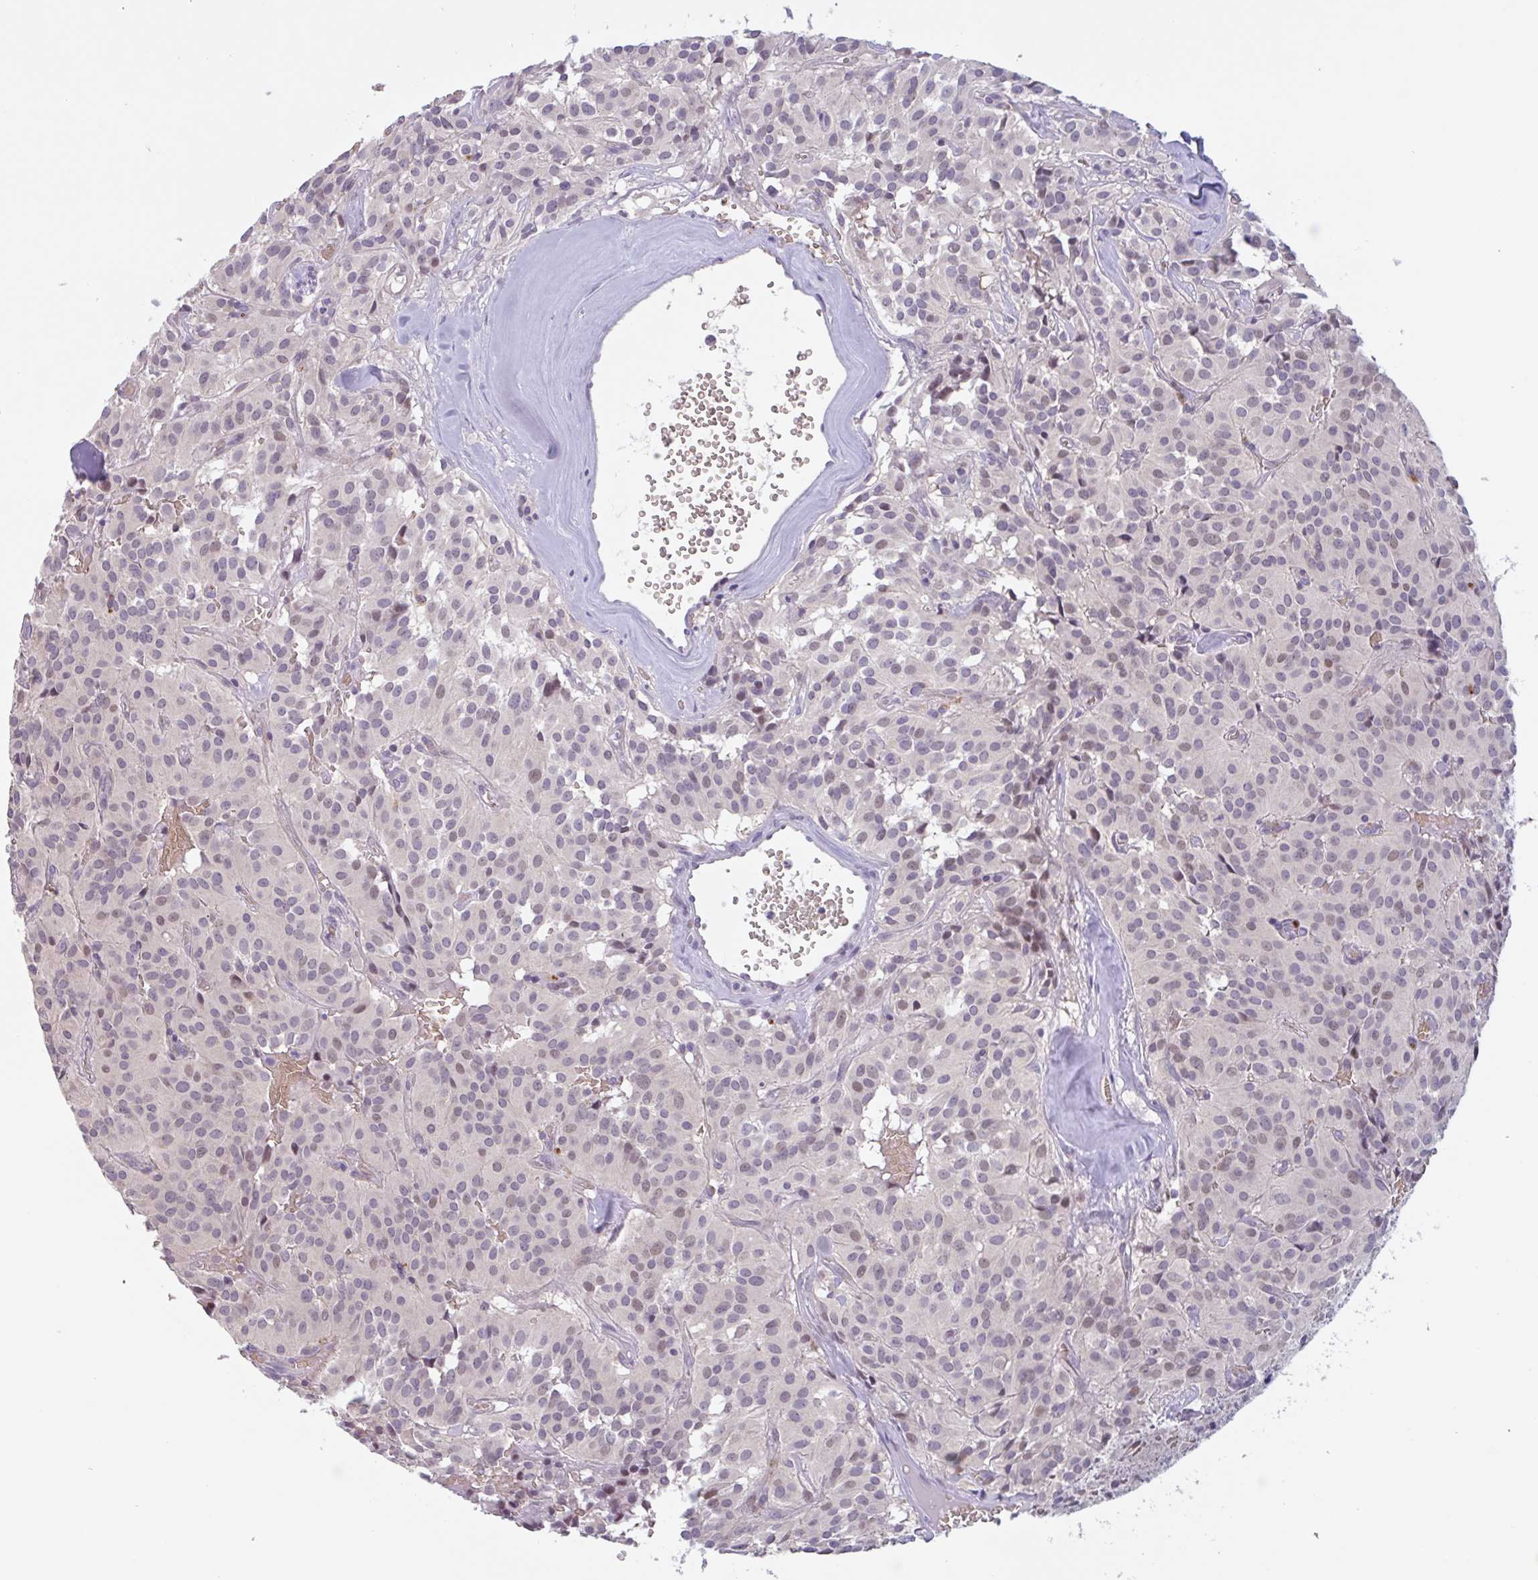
{"staining": {"intensity": "moderate", "quantity": "<25%", "location": "nuclear"}, "tissue": "glioma", "cell_type": "Tumor cells", "image_type": "cancer", "snomed": [{"axis": "morphology", "description": "Glioma, malignant, Low grade"}, {"axis": "topography", "description": "Brain"}], "caption": "Protein staining reveals moderate nuclear positivity in about <25% of tumor cells in low-grade glioma (malignant).", "gene": "RHAG", "patient": {"sex": "male", "age": 42}}